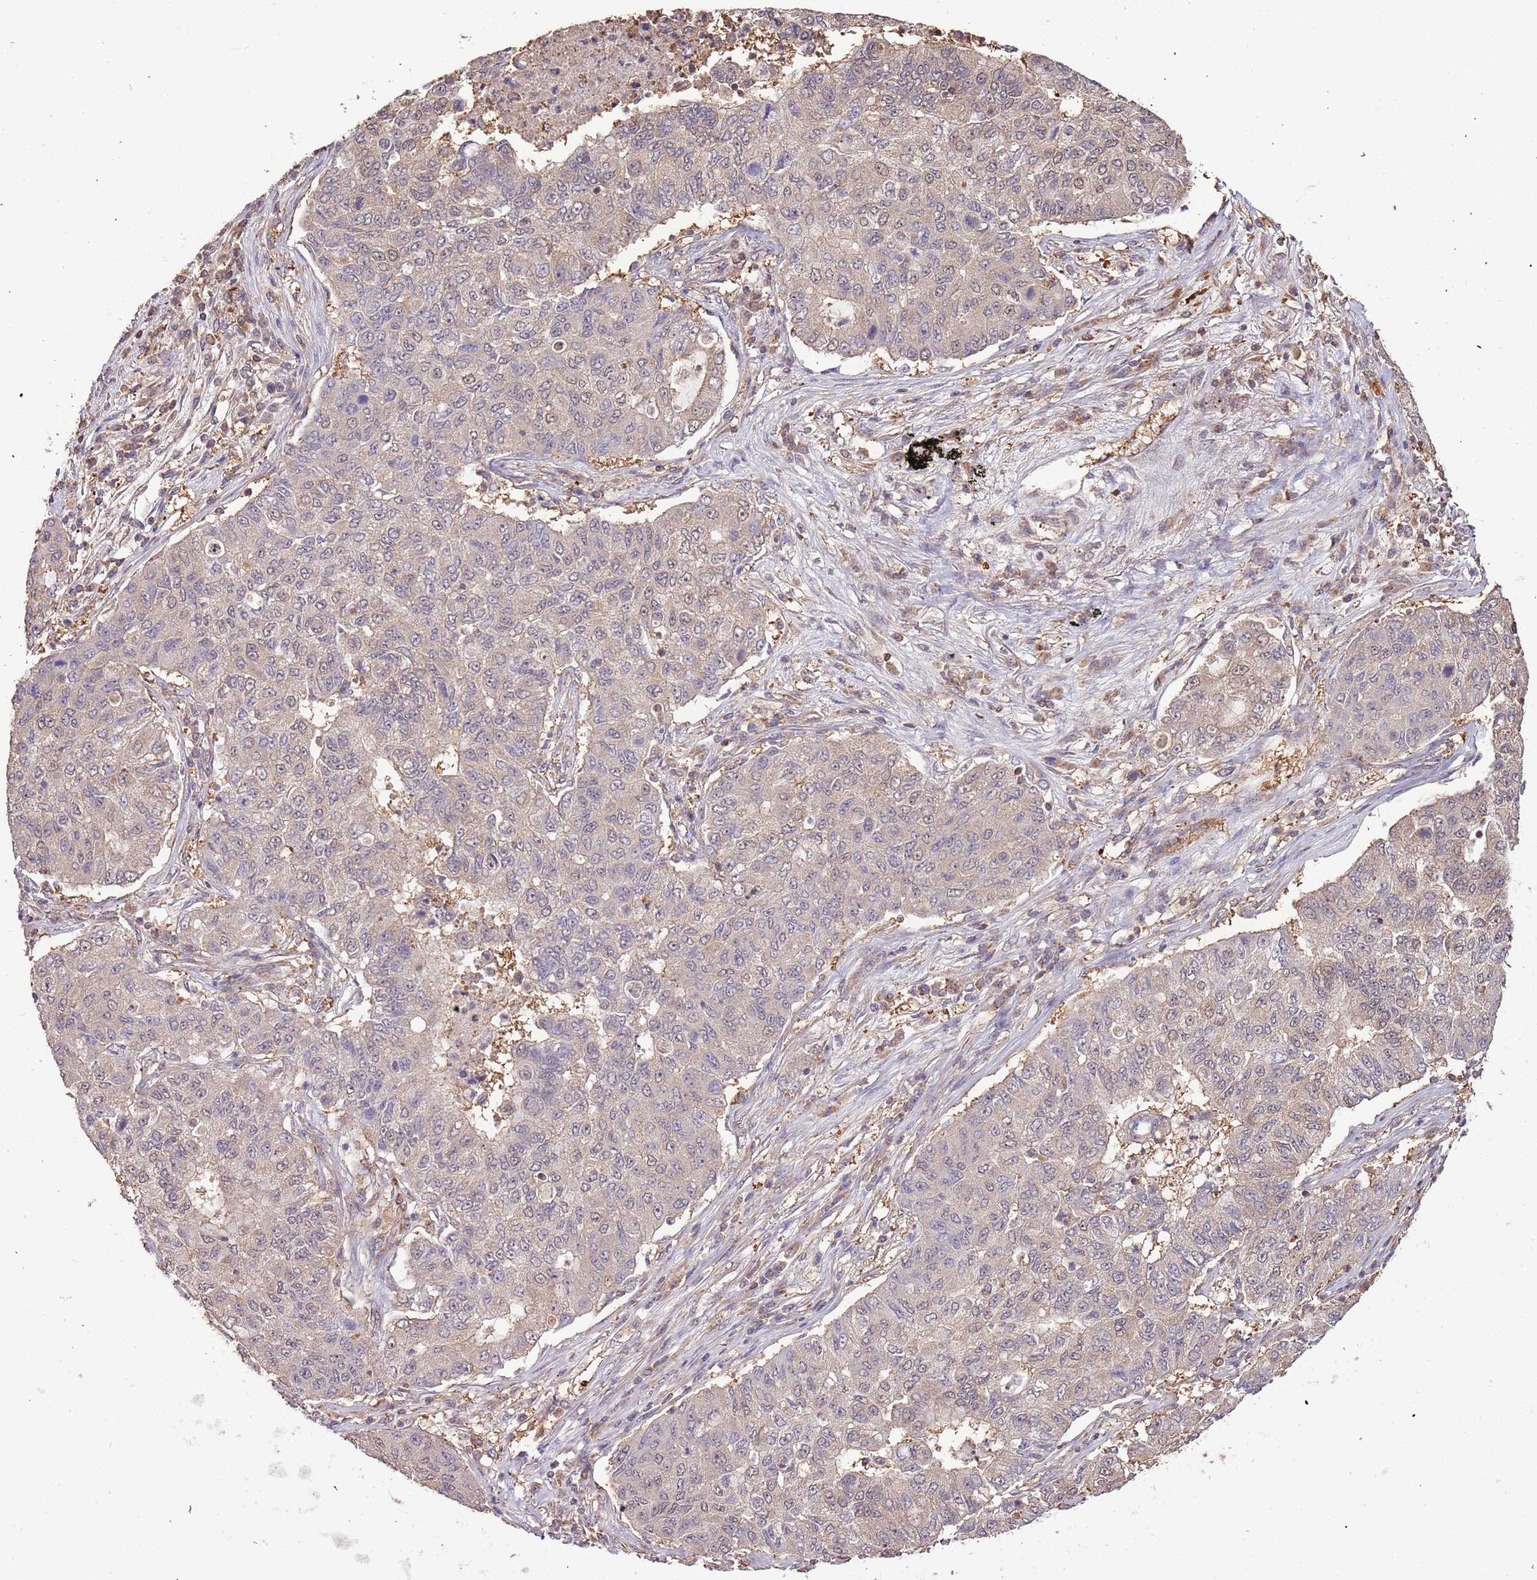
{"staining": {"intensity": "moderate", "quantity": "<25%", "location": "nuclear"}, "tissue": "lung cancer", "cell_type": "Tumor cells", "image_type": "cancer", "snomed": [{"axis": "morphology", "description": "Squamous cell carcinoma, NOS"}, {"axis": "topography", "description": "Lung"}], "caption": "Brown immunohistochemical staining in lung cancer (squamous cell carcinoma) shows moderate nuclear staining in about <25% of tumor cells.", "gene": "IL17RD", "patient": {"sex": "male", "age": 74}}